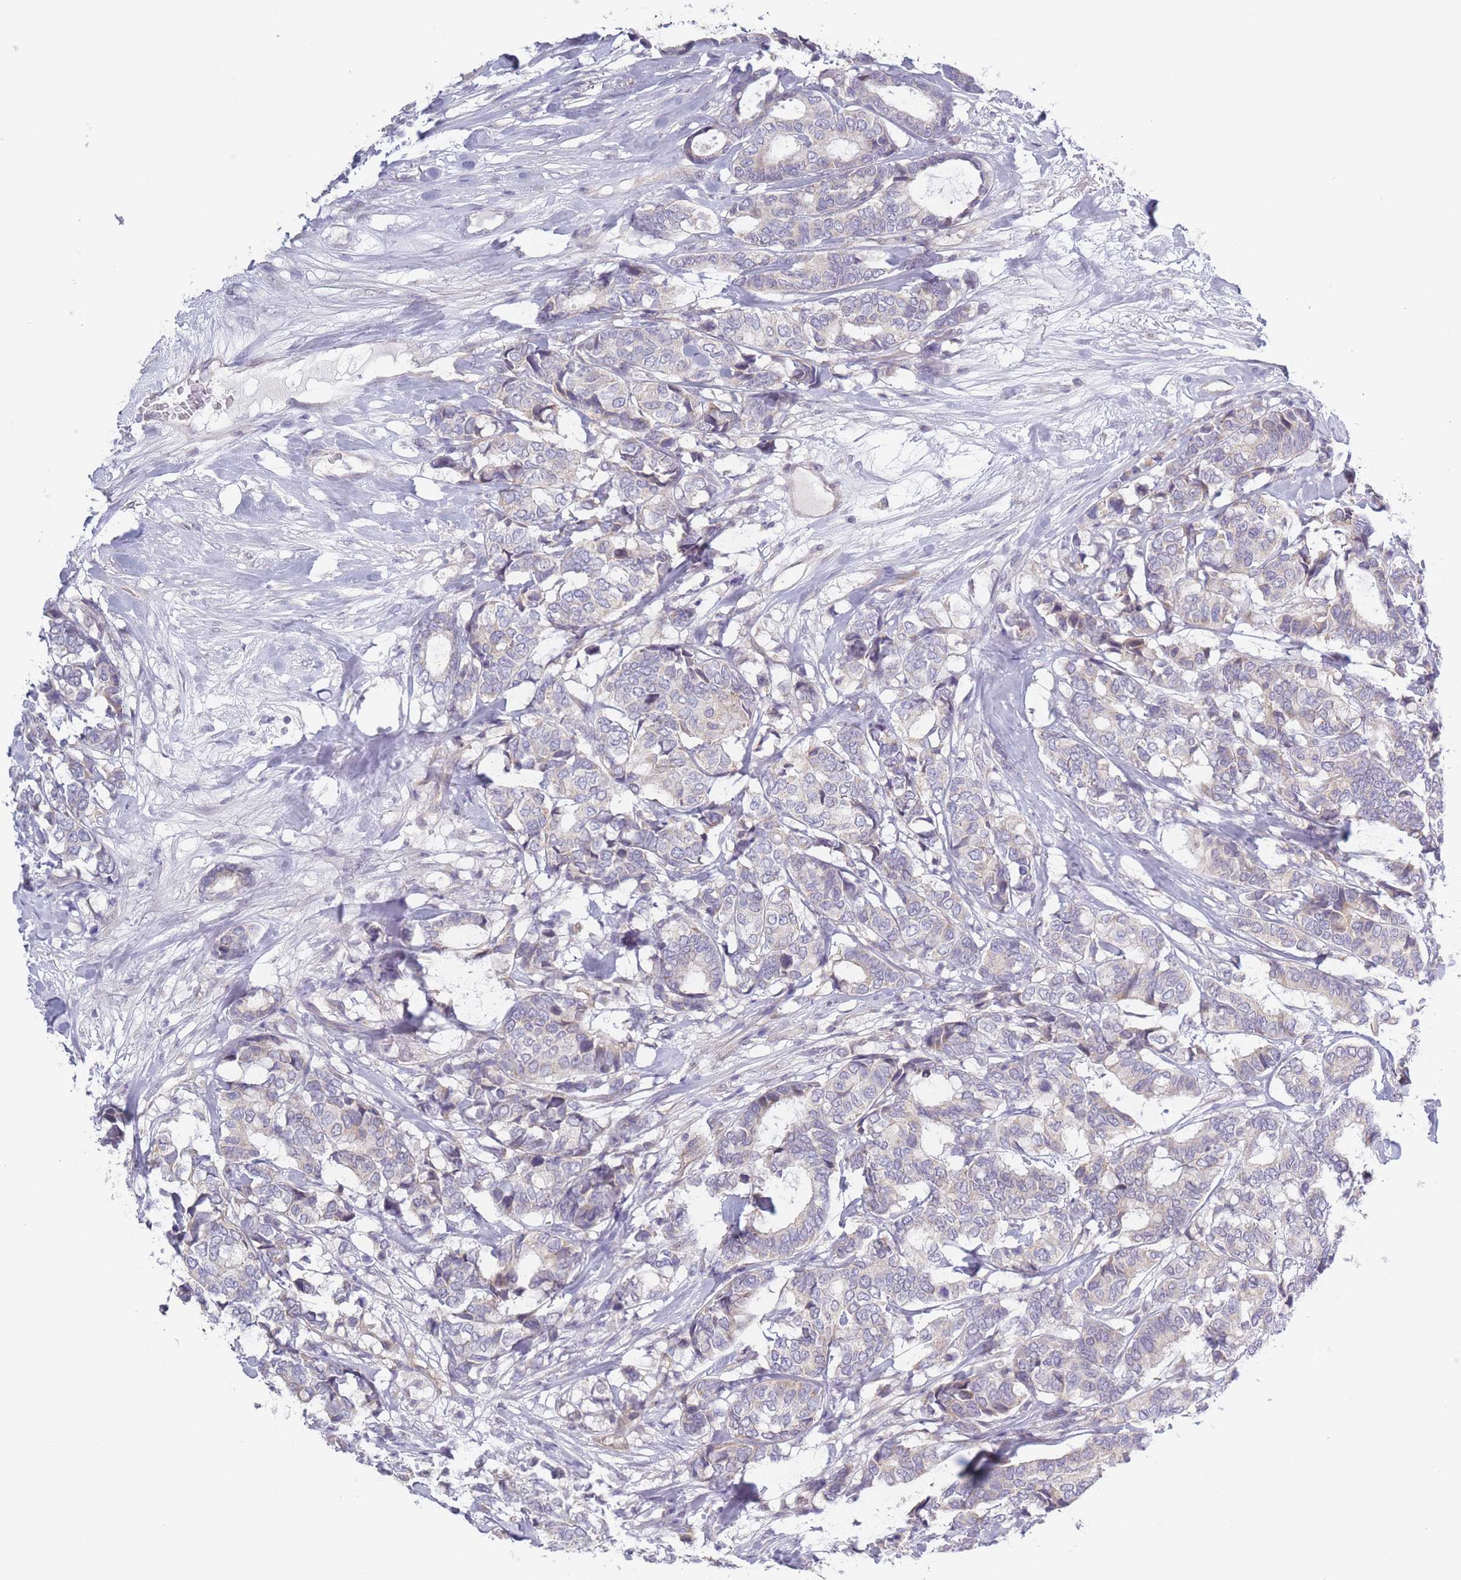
{"staining": {"intensity": "negative", "quantity": "none", "location": "none"}, "tissue": "breast cancer", "cell_type": "Tumor cells", "image_type": "cancer", "snomed": [{"axis": "morphology", "description": "Duct carcinoma"}, {"axis": "topography", "description": "Breast"}], "caption": "Breast cancer was stained to show a protein in brown. There is no significant positivity in tumor cells.", "gene": "FAM227B", "patient": {"sex": "female", "age": 87}}